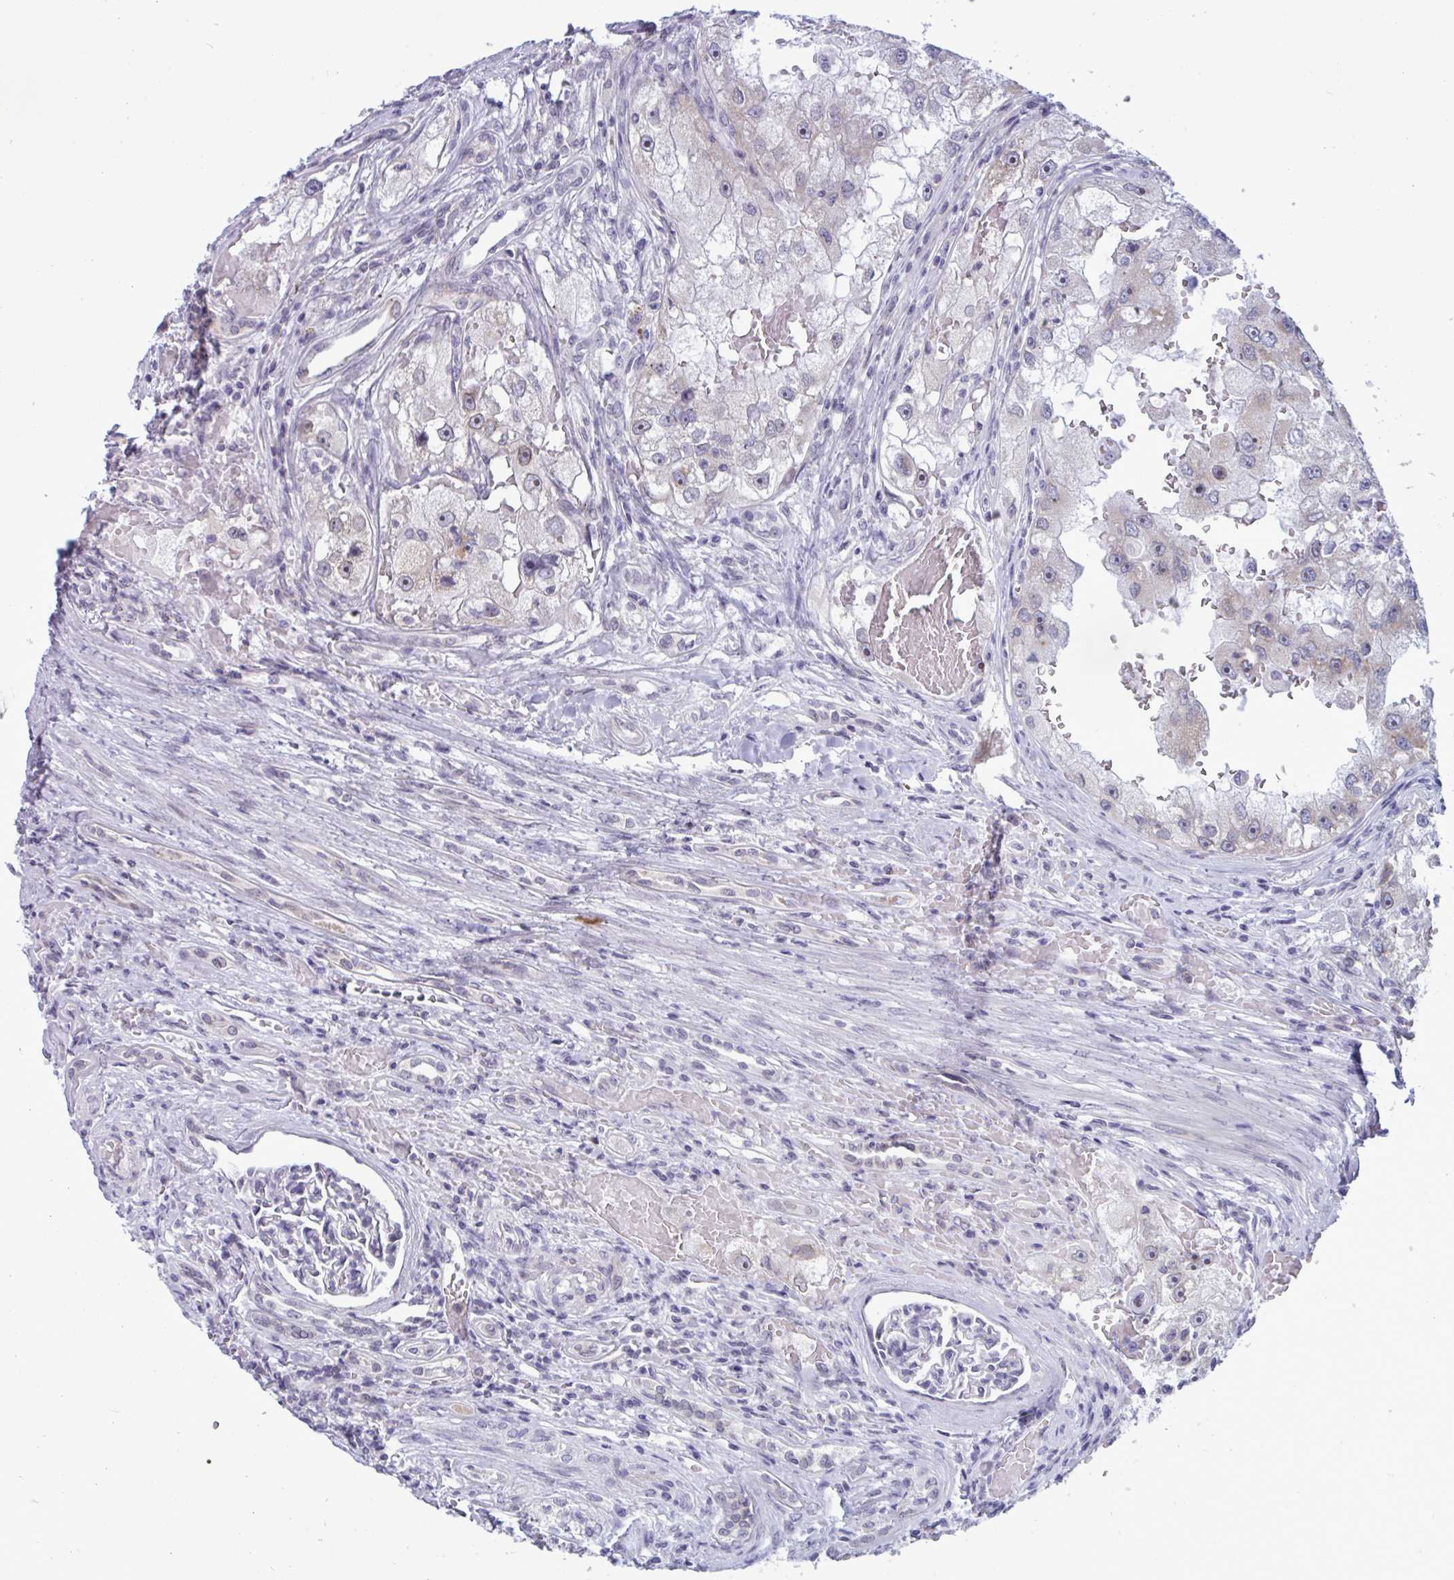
{"staining": {"intensity": "negative", "quantity": "none", "location": "none"}, "tissue": "renal cancer", "cell_type": "Tumor cells", "image_type": "cancer", "snomed": [{"axis": "morphology", "description": "Adenocarcinoma, NOS"}, {"axis": "topography", "description": "Kidney"}], "caption": "The histopathology image exhibits no staining of tumor cells in renal cancer. Nuclei are stained in blue.", "gene": "DOCK11", "patient": {"sex": "male", "age": 63}}